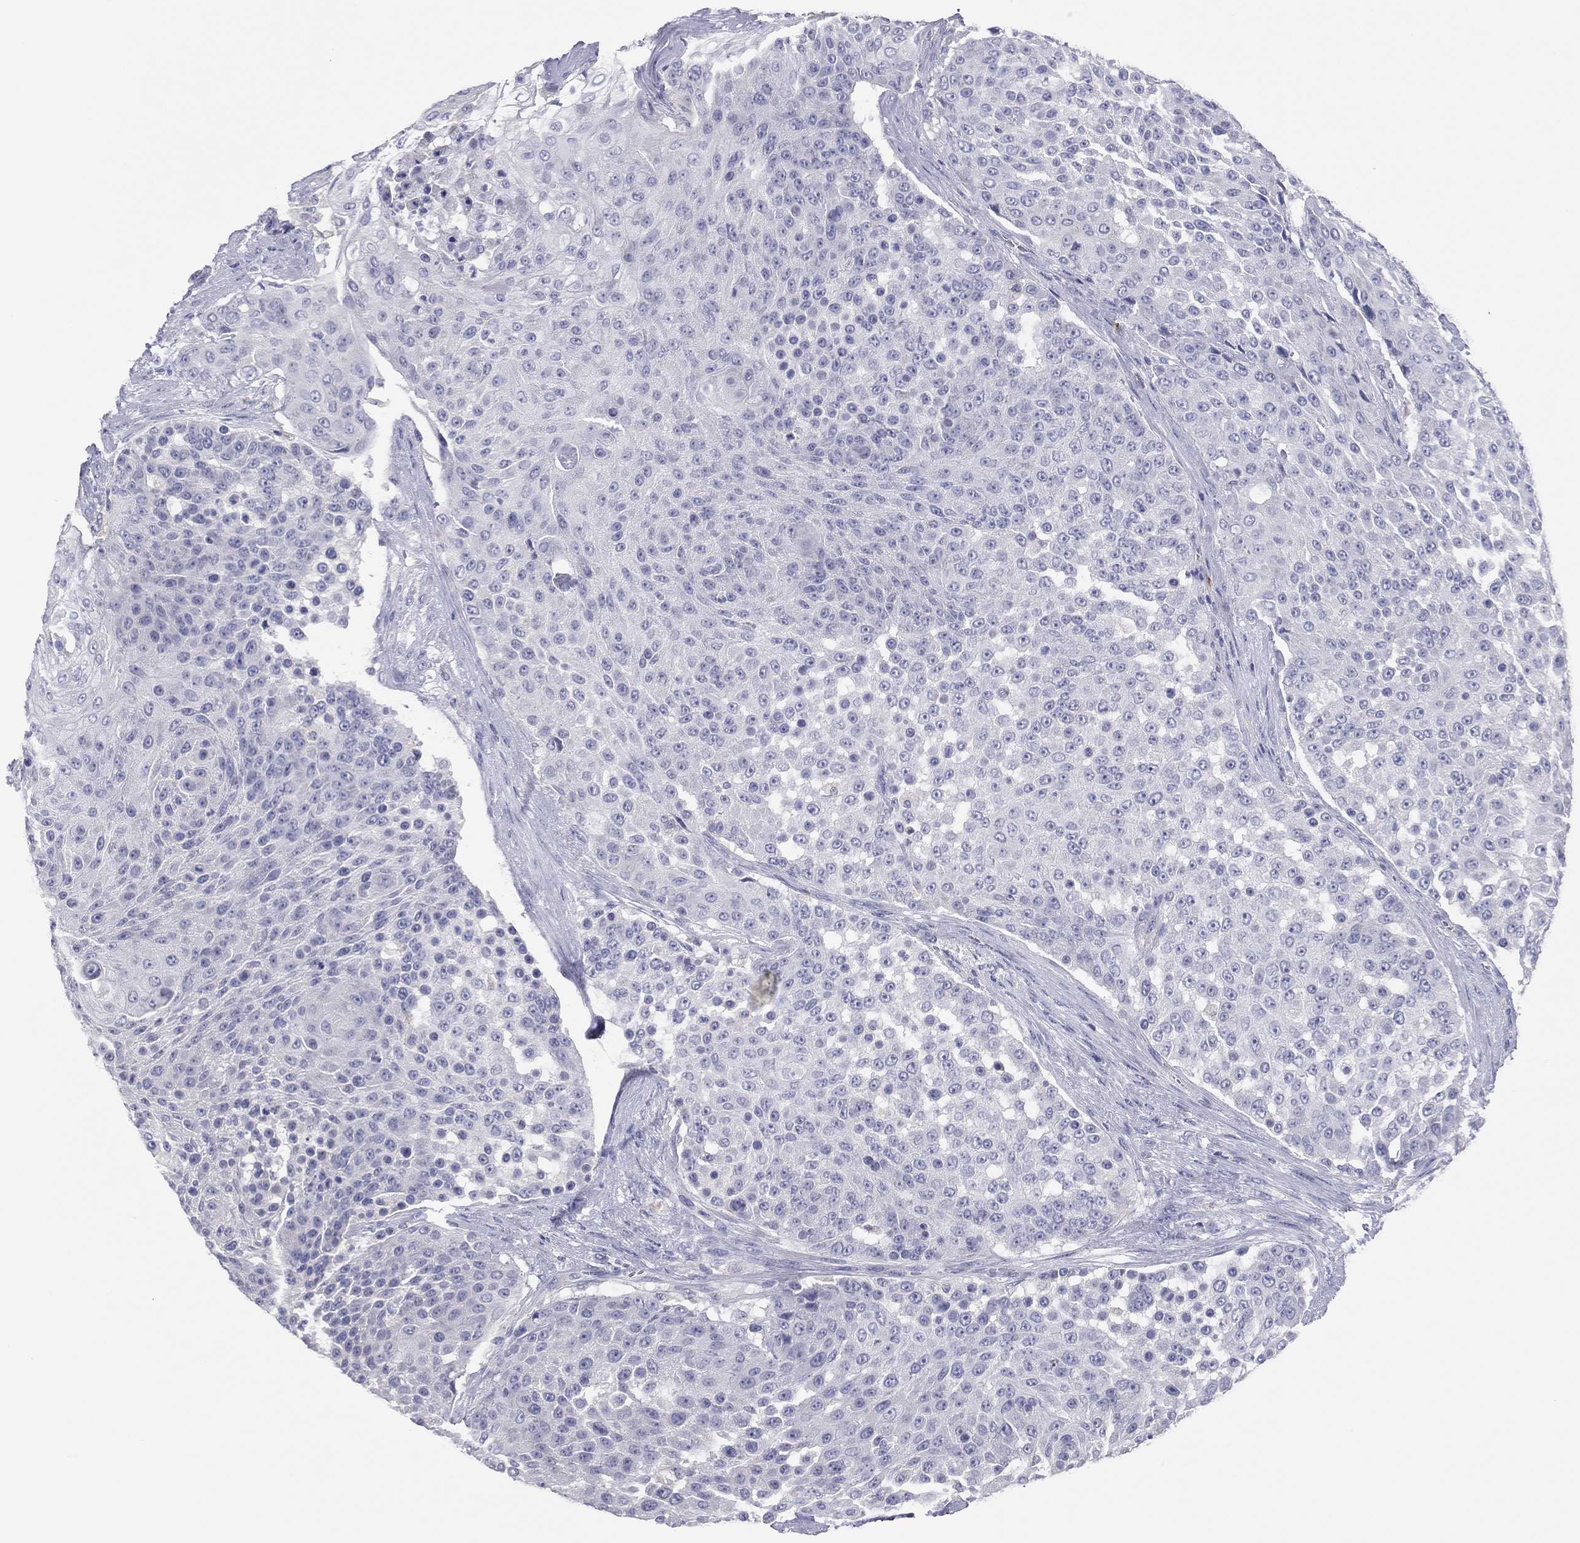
{"staining": {"intensity": "negative", "quantity": "none", "location": "none"}, "tissue": "urothelial cancer", "cell_type": "Tumor cells", "image_type": "cancer", "snomed": [{"axis": "morphology", "description": "Urothelial carcinoma, High grade"}, {"axis": "topography", "description": "Urinary bladder"}], "caption": "This photomicrograph is of urothelial cancer stained with IHC to label a protein in brown with the nuclei are counter-stained blue. There is no expression in tumor cells. (DAB (3,3'-diaminobenzidine) immunohistochemistry with hematoxylin counter stain).", "gene": "GRK7", "patient": {"sex": "female", "age": 63}}